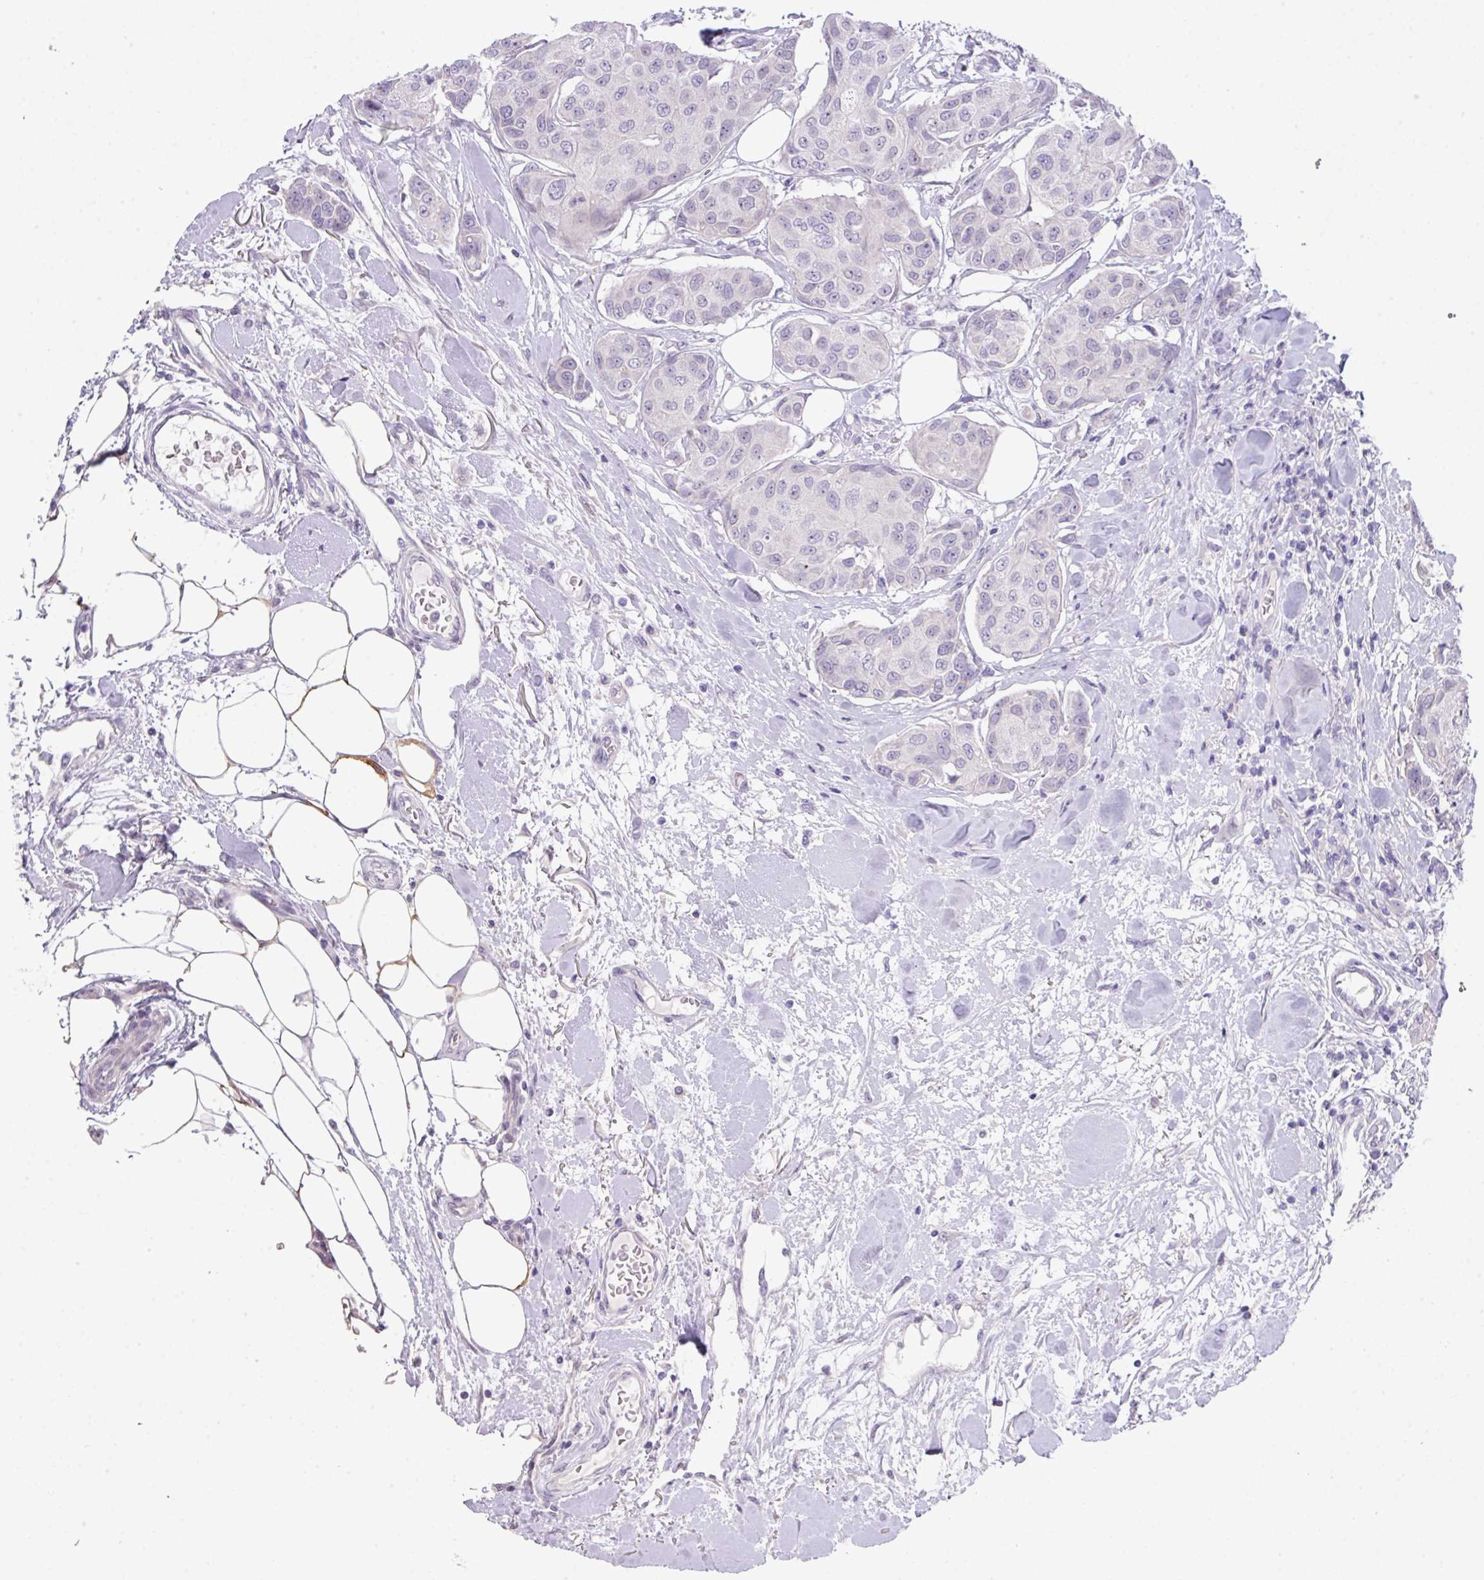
{"staining": {"intensity": "negative", "quantity": "none", "location": "none"}, "tissue": "breast cancer", "cell_type": "Tumor cells", "image_type": "cancer", "snomed": [{"axis": "morphology", "description": "Duct carcinoma"}, {"axis": "topography", "description": "Breast"}, {"axis": "topography", "description": "Lymph node"}], "caption": "Protein analysis of breast cancer (infiltrating ductal carcinoma) reveals no significant staining in tumor cells. Nuclei are stained in blue.", "gene": "ANKRD13B", "patient": {"sex": "female", "age": 80}}